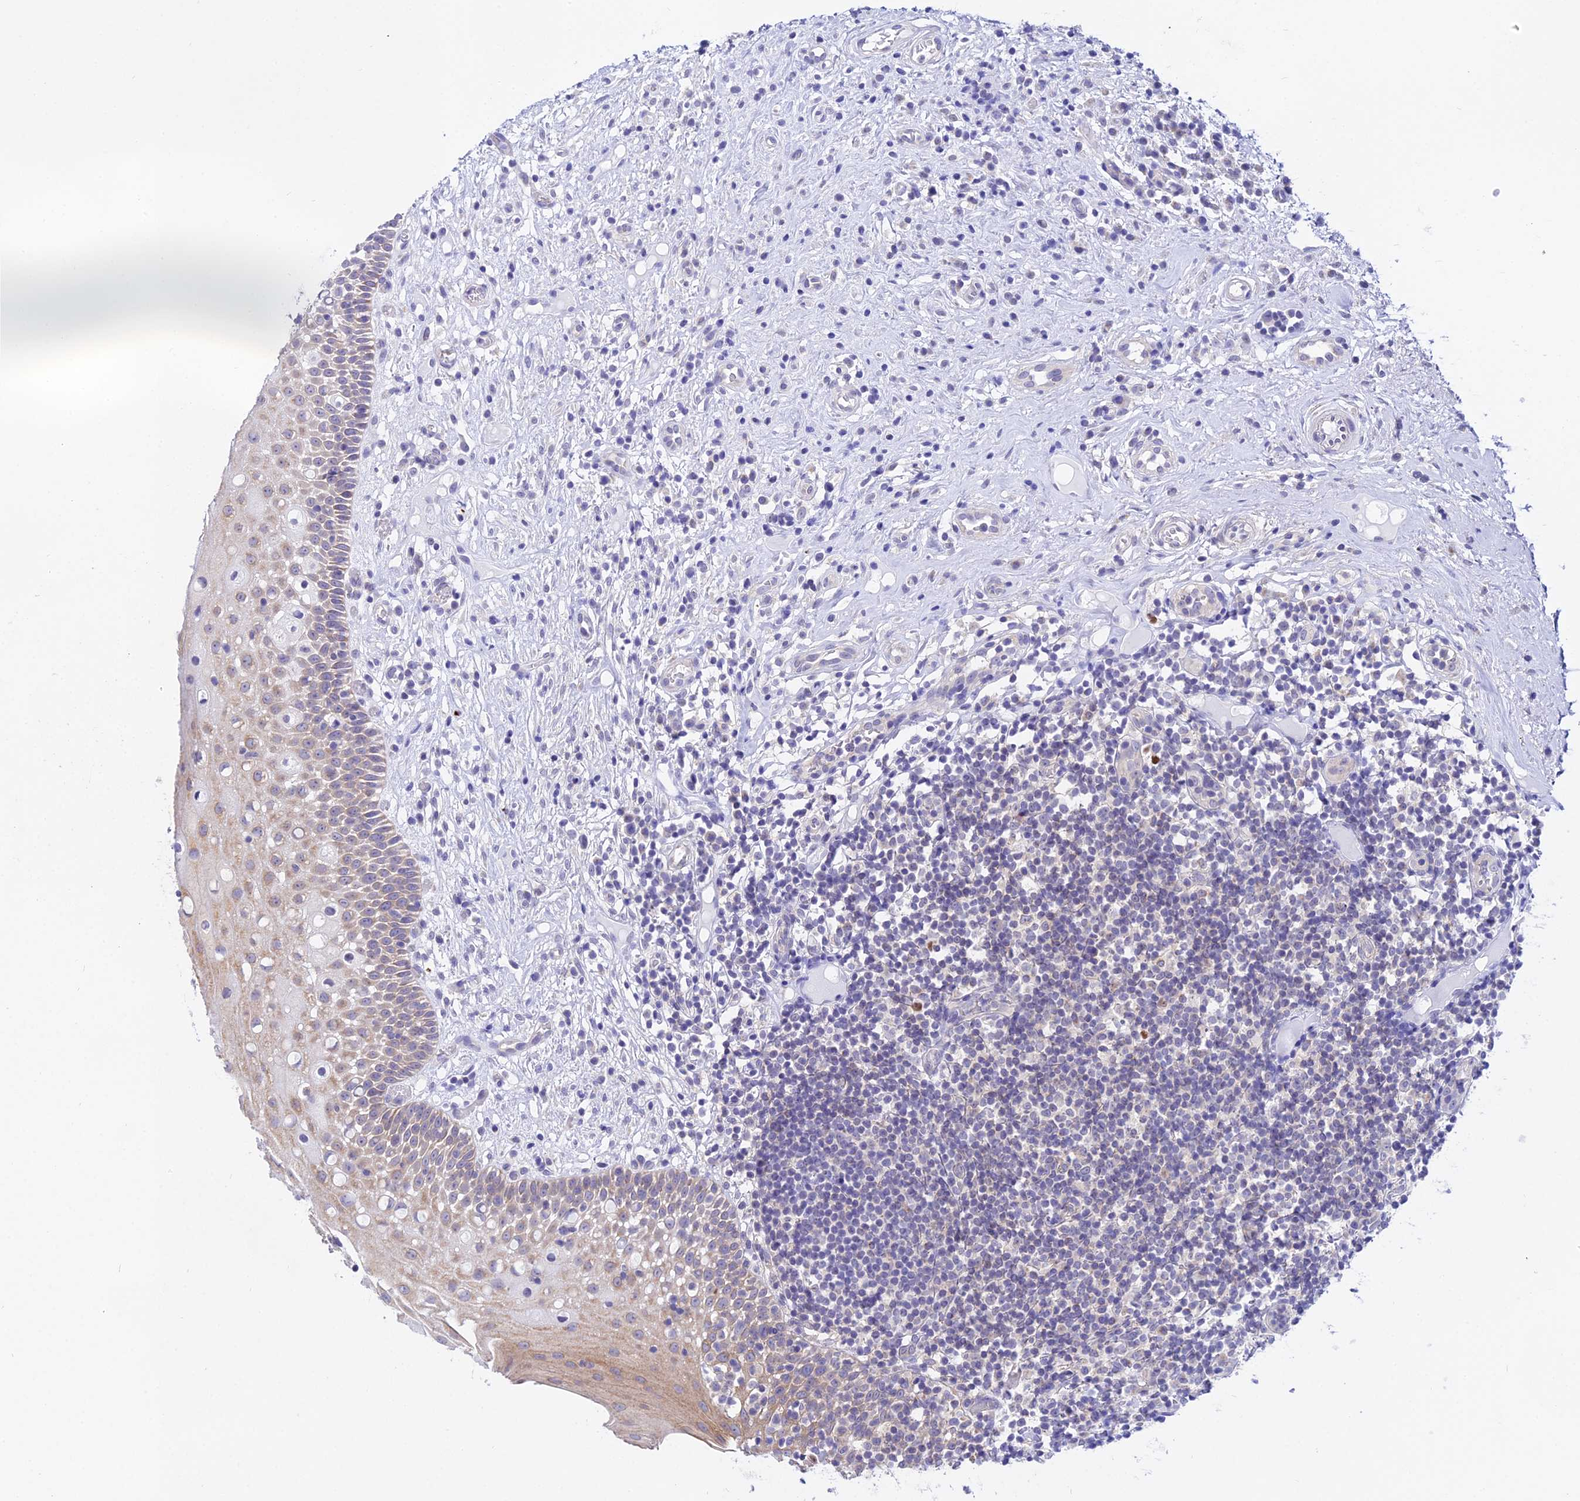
{"staining": {"intensity": "moderate", "quantity": "25%-75%", "location": "cytoplasmic/membranous"}, "tissue": "oral mucosa", "cell_type": "Squamous epithelial cells", "image_type": "normal", "snomed": [{"axis": "morphology", "description": "Normal tissue, NOS"}, {"axis": "topography", "description": "Oral tissue"}], "caption": "About 25%-75% of squamous epithelial cells in normal human oral mucosa show moderate cytoplasmic/membranous protein staining as visualized by brown immunohistochemical staining.", "gene": "ATG16L2", "patient": {"sex": "female", "age": 69}}